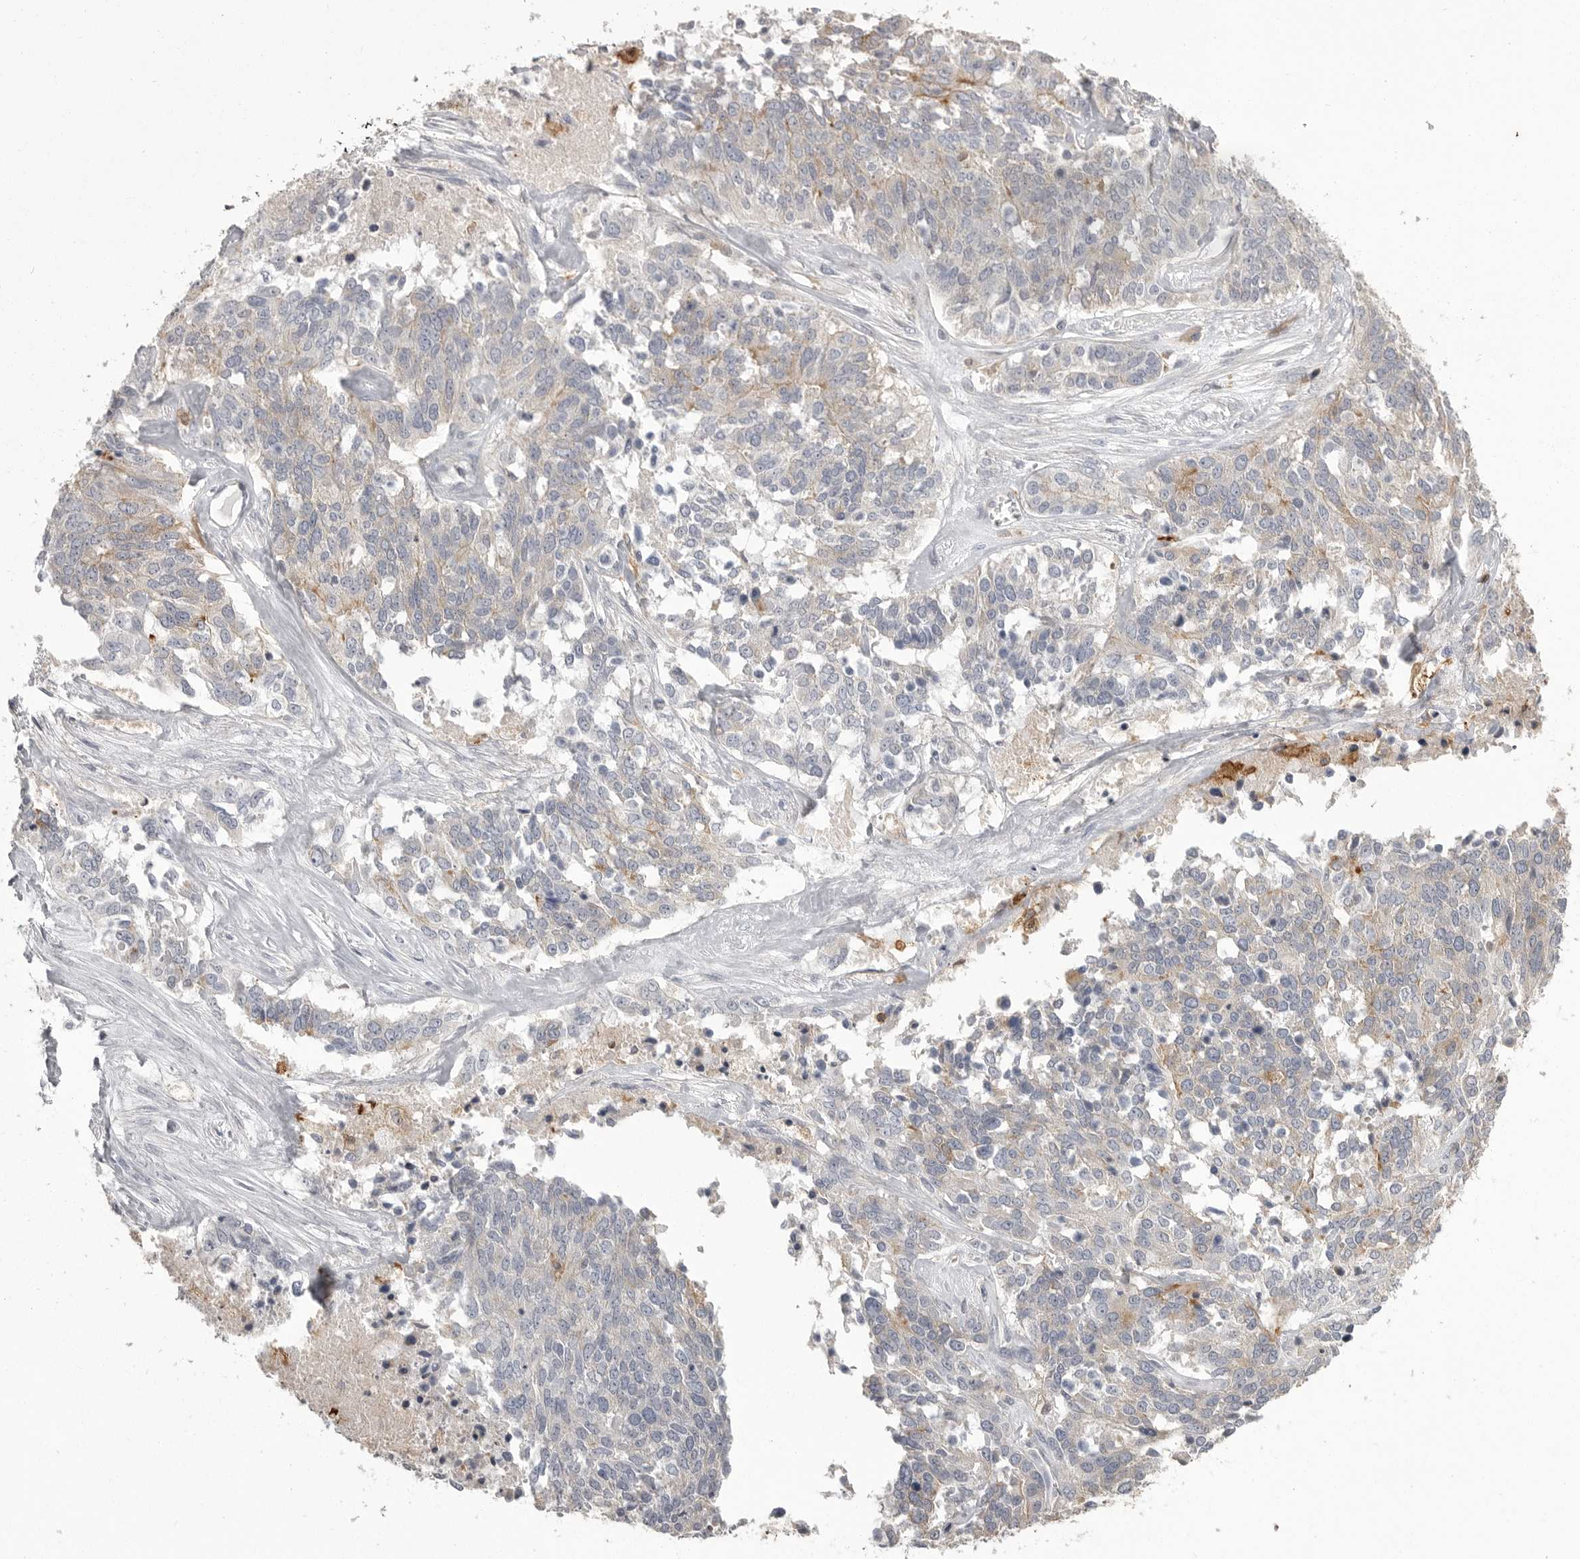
{"staining": {"intensity": "negative", "quantity": "none", "location": "none"}, "tissue": "ovarian cancer", "cell_type": "Tumor cells", "image_type": "cancer", "snomed": [{"axis": "morphology", "description": "Cystadenocarcinoma, serous, NOS"}, {"axis": "topography", "description": "Ovary"}], "caption": "Tumor cells are negative for protein expression in human ovarian serous cystadenocarcinoma.", "gene": "CMTM6", "patient": {"sex": "female", "age": 44}}